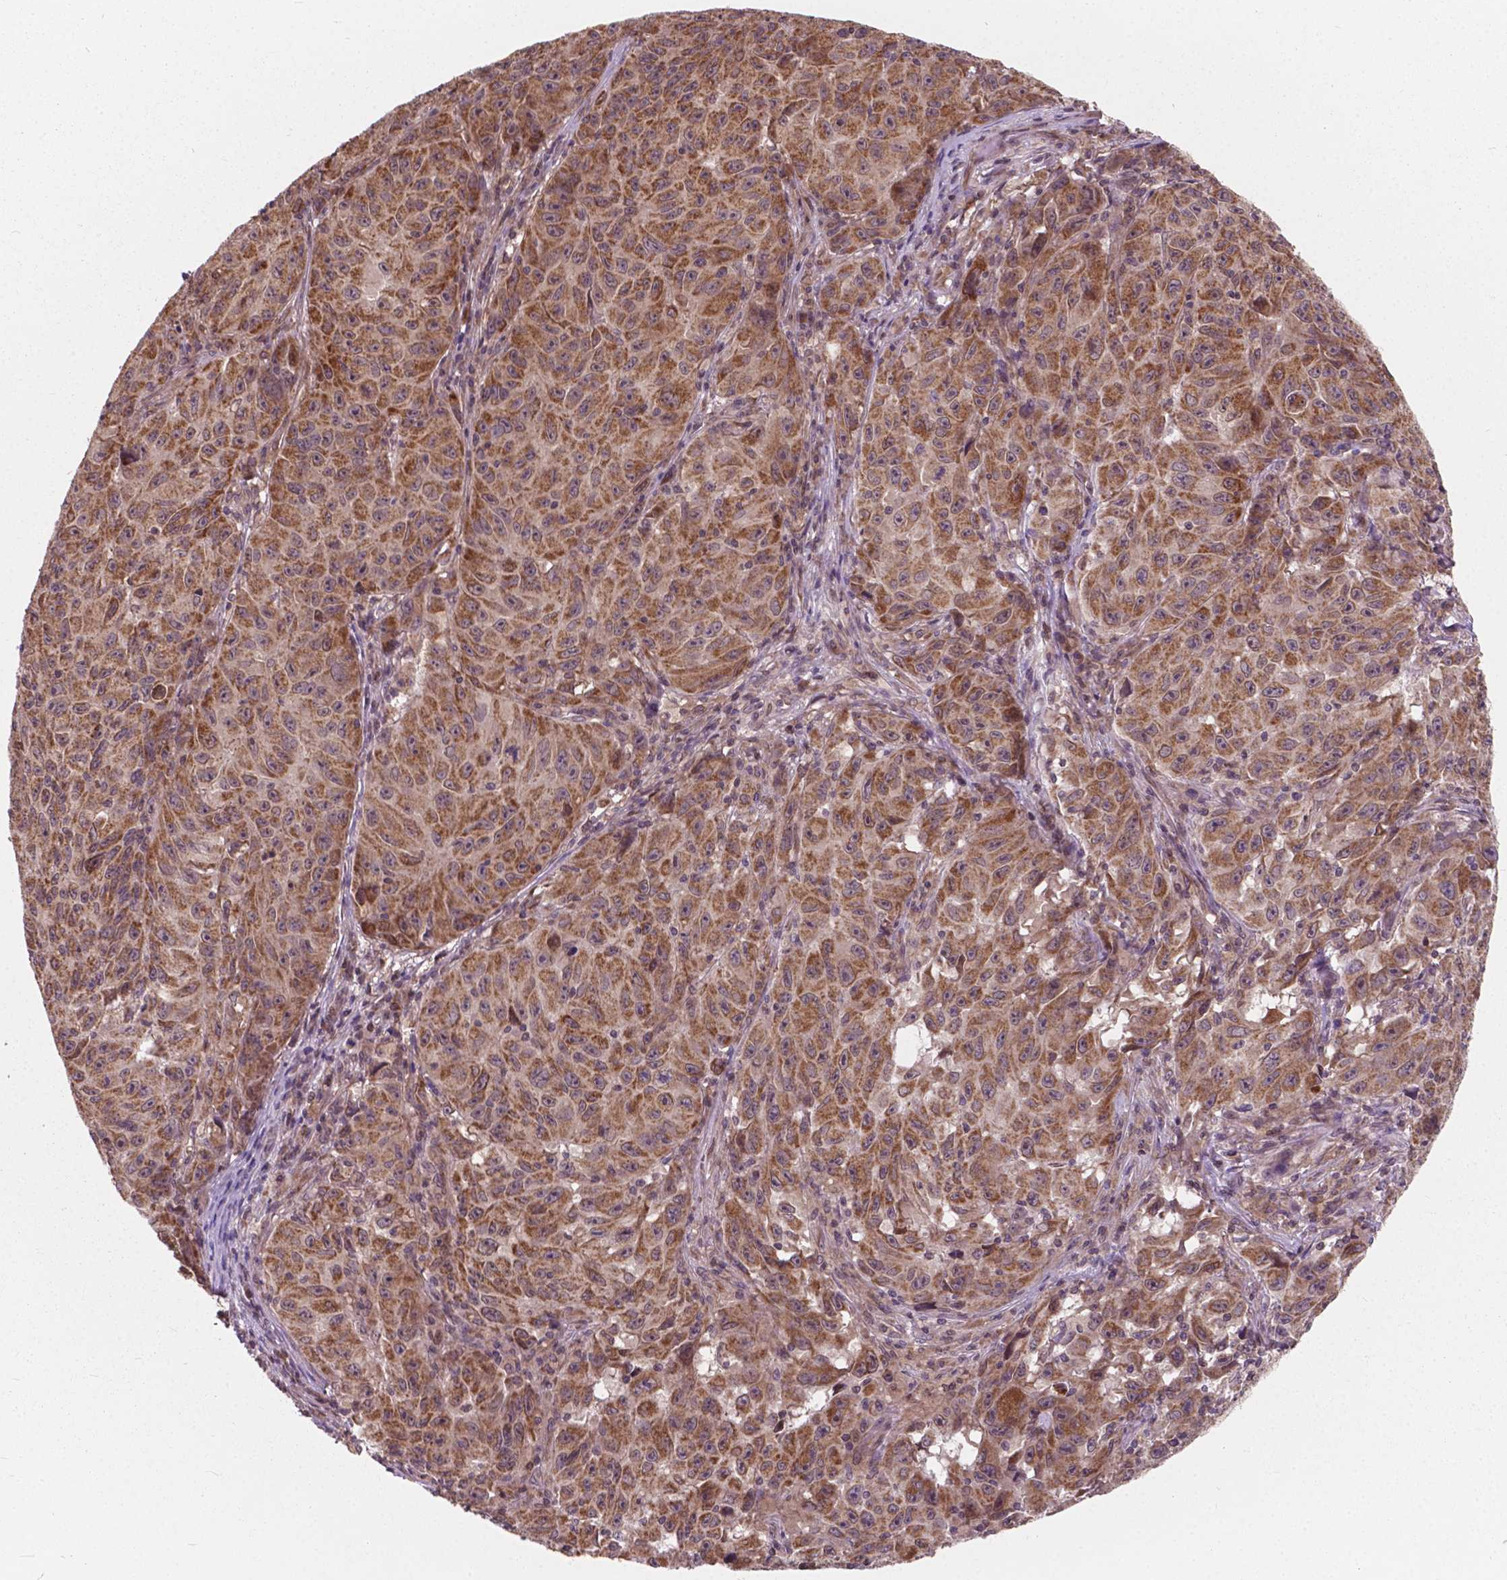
{"staining": {"intensity": "moderate", "quantity": ">75%", "location": "cytoplasmic/membranous"}, "tissue": "melanoma", "cell_type": "Tumor cells", "image_type": "cancer", "snomed": [{"axis": "morphology", "description": "Malignant melanoma, NOS"}, {"axis": "topography", "description": "Vulva, labia, clitoris and Bartholin´s gland, NO"}], "caption": "Melanoma stained with DAB (3,3'-diaminobenzidine) immunohistochemistry (IHC) demonstrates medium levels of moderate cytoplasmic/membranous positivity in approximately >75% of tumor cells.", "gene": "MRPL33", "patient": {"sex": "female", "age": 75}}